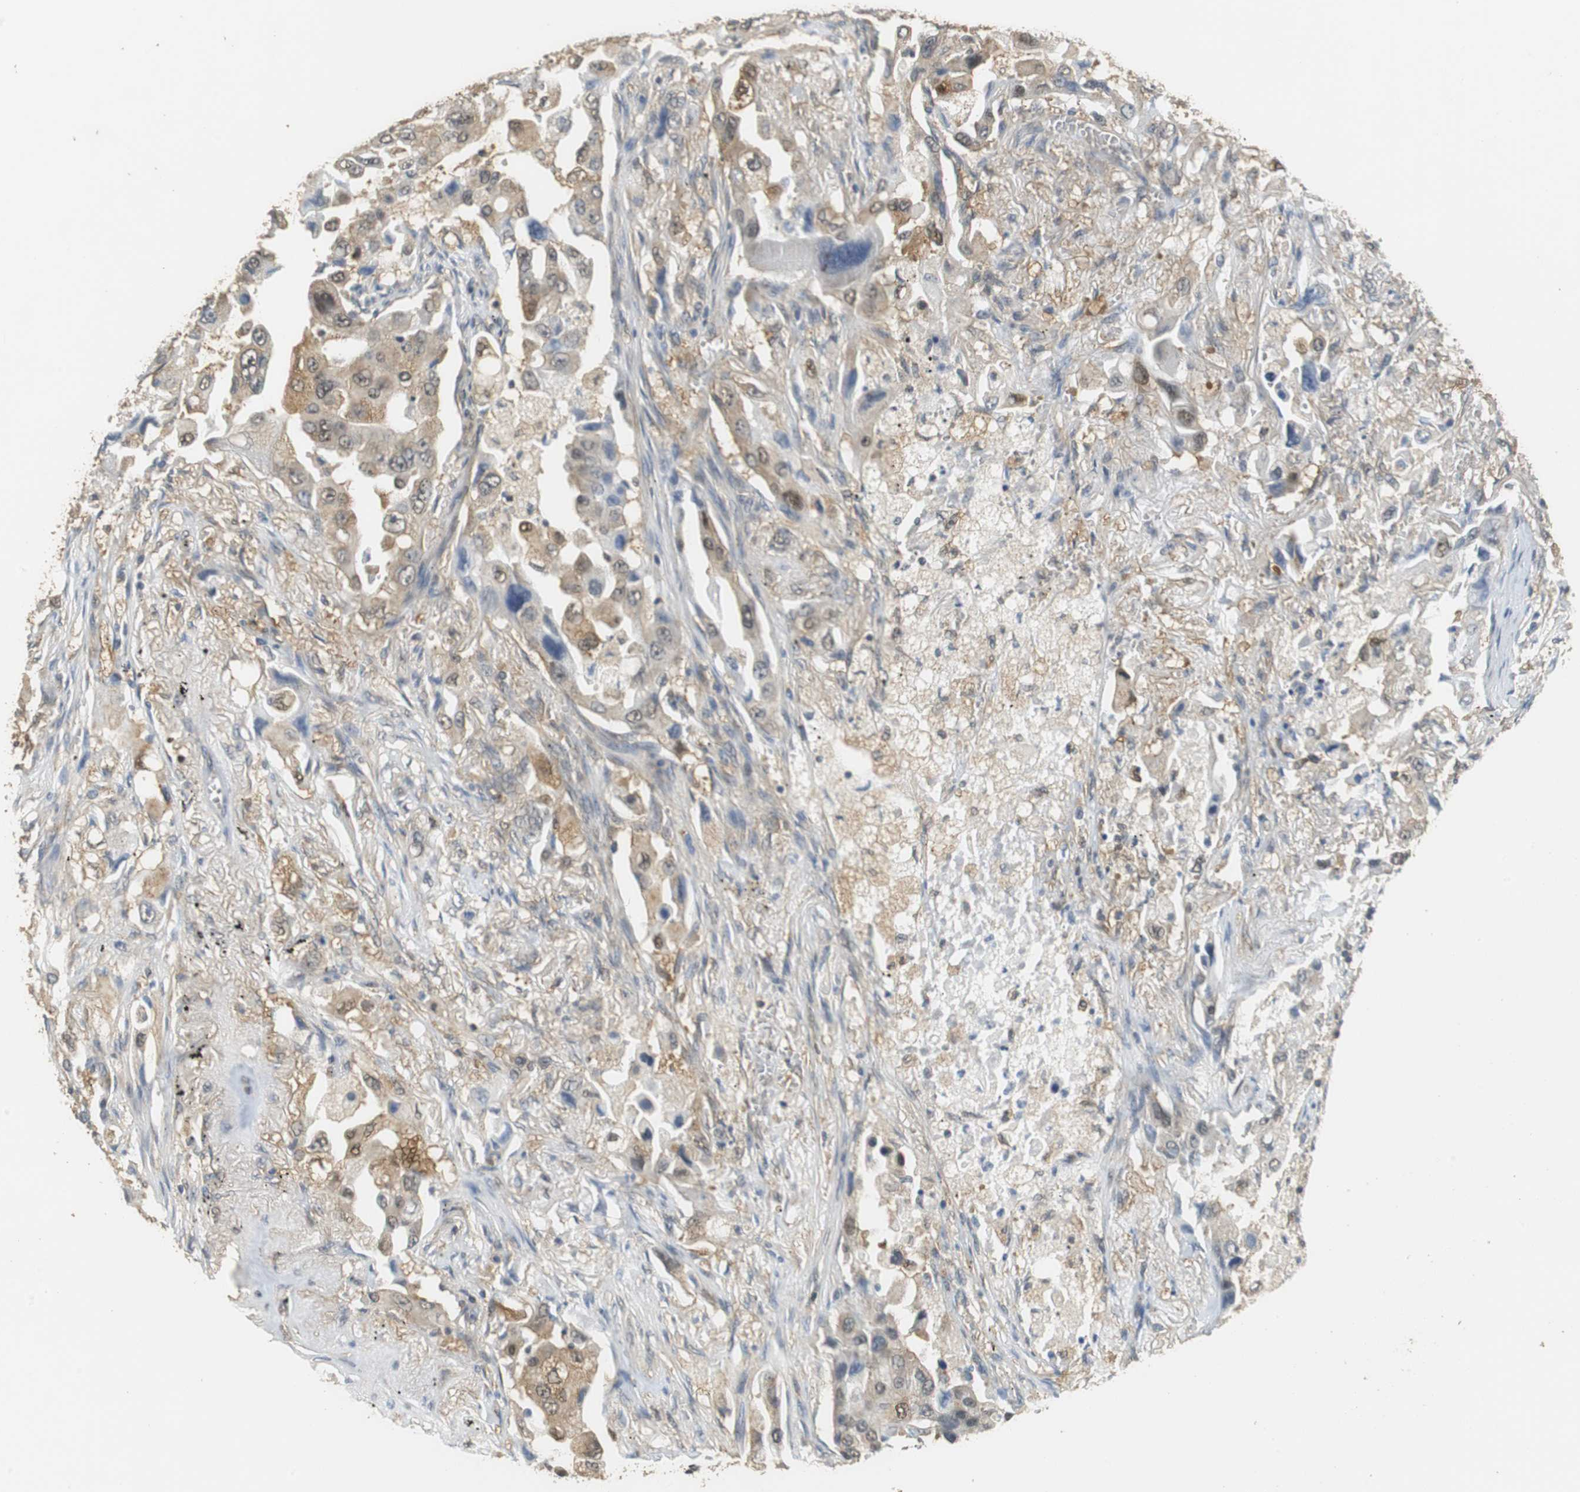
{"staining": {"intensity": "moderate", "quantity": "25%-75%", "location": "cytoplasmic/membranous"}, "tissue": "lung cancer", "cell_type": "Tumor cells", "image_type": "cancer", "snomed": [{"axis": "morphology", "description": "Adenocarcinoma, NOS"}, {"axis": "topography", "description": "Lung"}], "caption": "About 25%-75% of tumor cells in human lung cancer (adenocarcinoma) demonstrate moderate cytoplasmic/membranous protein positivity as visualized by brown immunohistochemical staining.", "gene": "UBQLN2", "patient": {"sex": "female", "age": 65}}